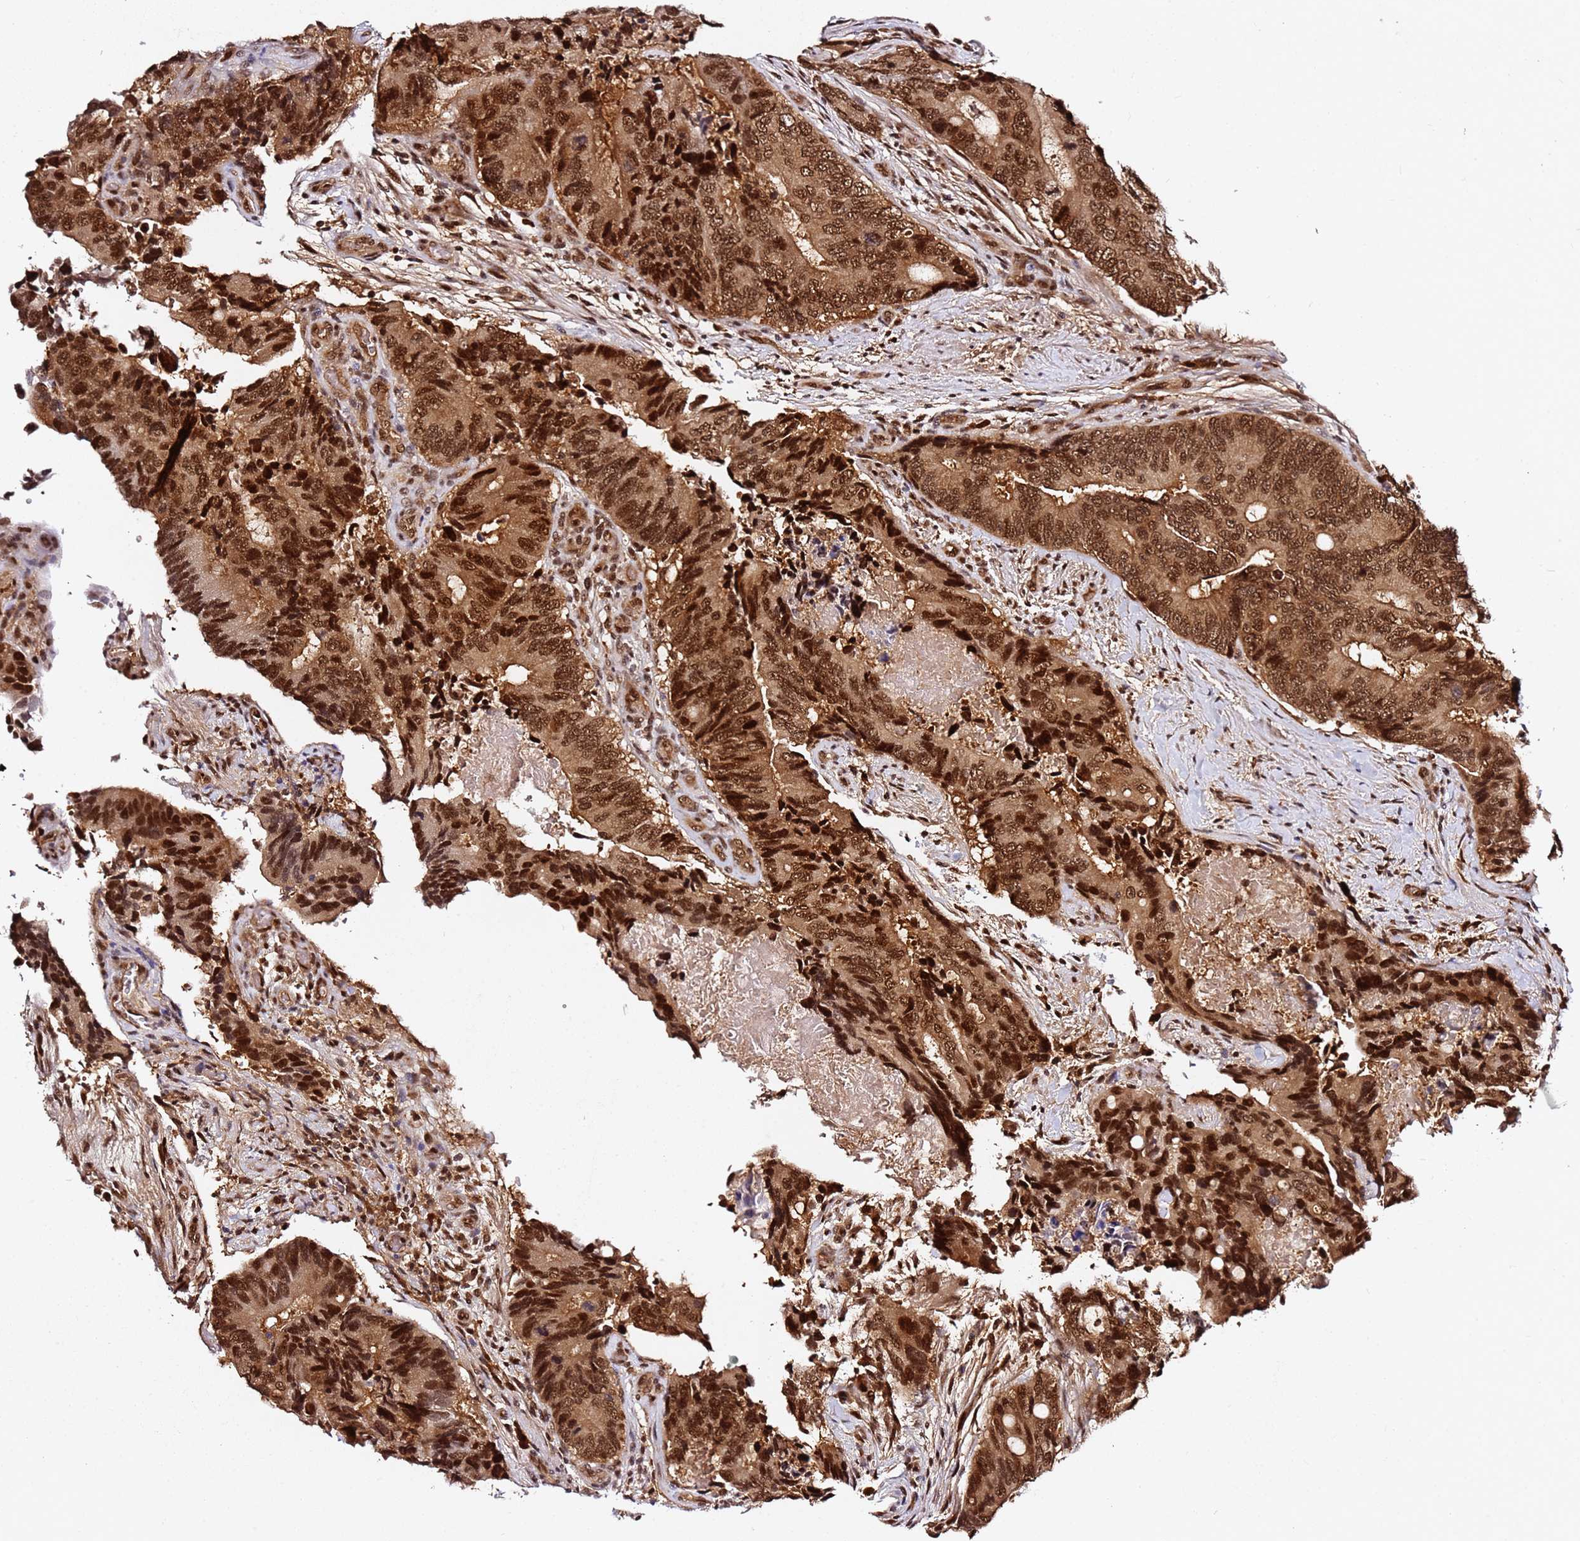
{"staining": {"intensity": "strong", "quantity": ">75%", "location": "cytoplasmic/membranous,nuclear"}, "tissue": "colorectal cancer", "cell_type": "Tumor cells", "image_type": "cancer", "snomed": [{"axis": "morphology", "description": "Adenocarcinoma, NOS"}, {"axis": "topography", "description": "Colon"}], "caption": "Protein staining of colorectal adenocarcinoma tissue reveals strong cytoplasmic/membranous and nuclear expression in approximately >75% of tumor cells. (brown staining indicates protein expression, while blue staining denotes nuclei).", "gene": "RGS18", "patient": {"sex": "male", "age": 84}}